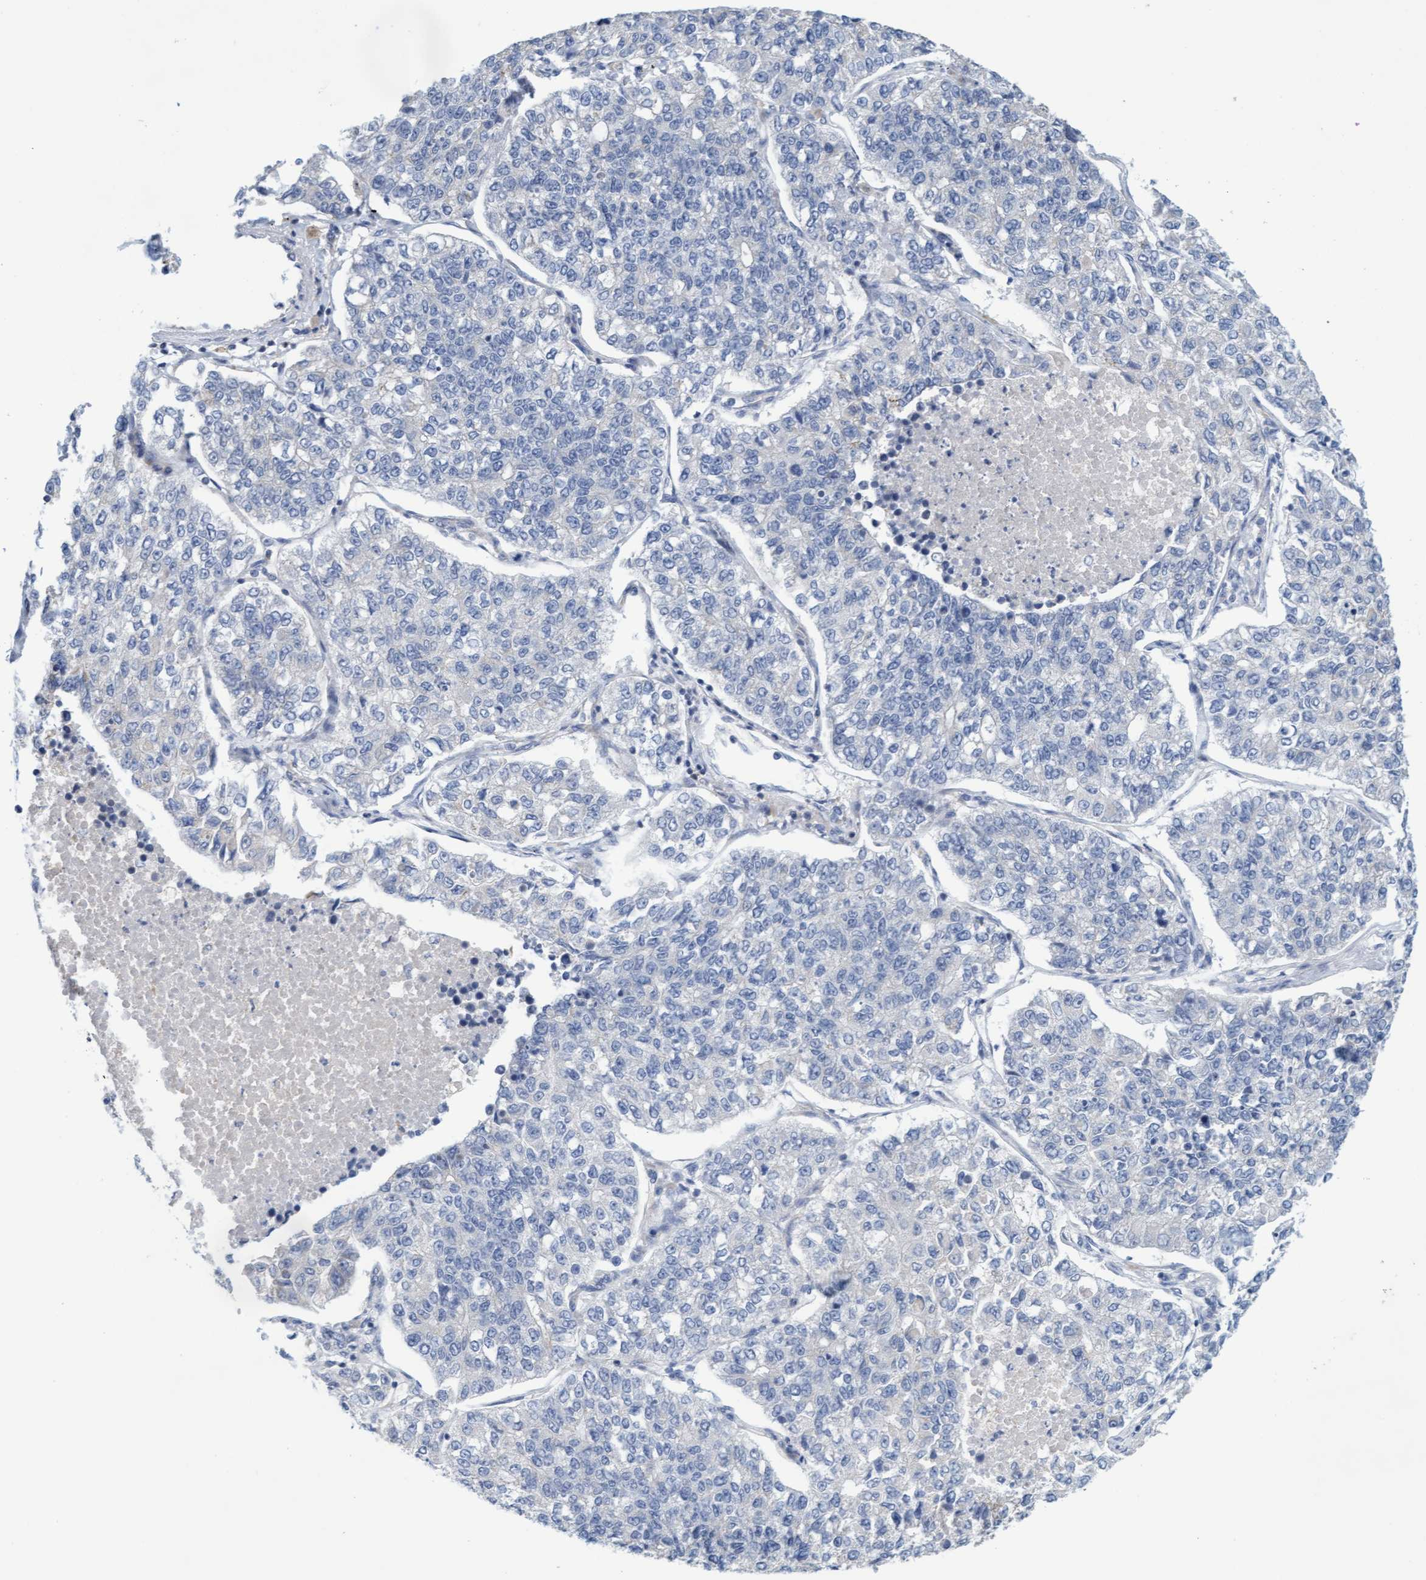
{"staining": {"intensity": "negative", "quantity": "none", "location": "none"}, "tissue": "lung cancer", "cell_type": "Tumor cells", "image_type": "cancer", "snomed": [{"axis": "morphology", "description": "Adenocarcinoma, NOS"}, {"axis": "topography", "description": "Lung"}], "caption": "Adenocarcinoma (lung) stained for a protein using IHC exhibits no positivity tumor cells.", "gene": "SLC28A3", "patient": {"sex": "male", "age": 49}}